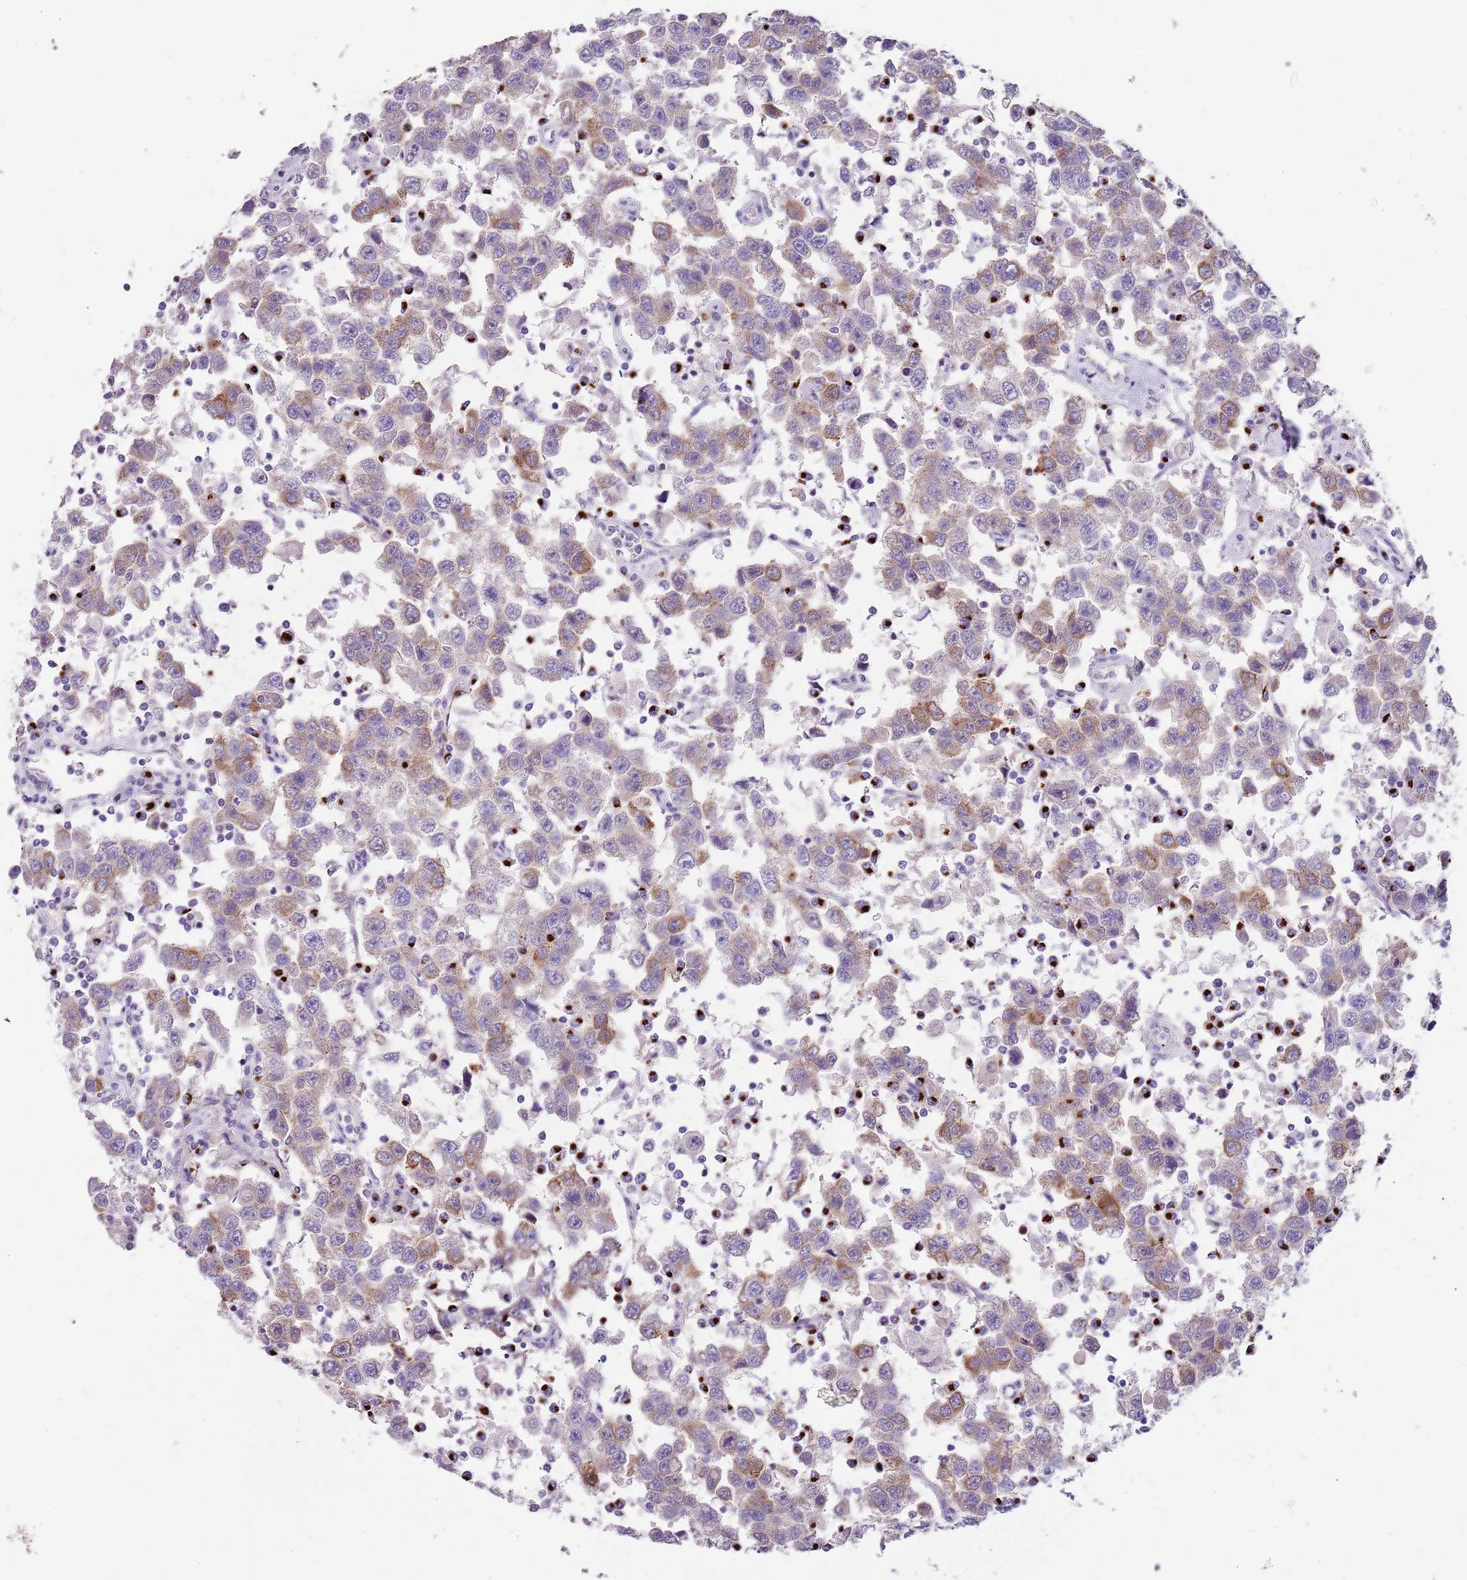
{"staining": {"intensity": "moderate", "quantity": "<25%", "location": "cytoplasmic/membranous"}, "tissue": "testis cancer", "cell_type": "Tumor cells", "image_type": "cancer", "snomed": [{"axis": "morphology", "description": "Seminoma, NOS"}, {"axis": "topography", "description": "Testis"}], "caption": "Protein expression analysis of human seminoma (testis) reveals moderate cytoplasmic/membranous expression in about <25% of tumor cells.", "gene": "C2CD3", "patient": {"sex": "male", "age": 41}}